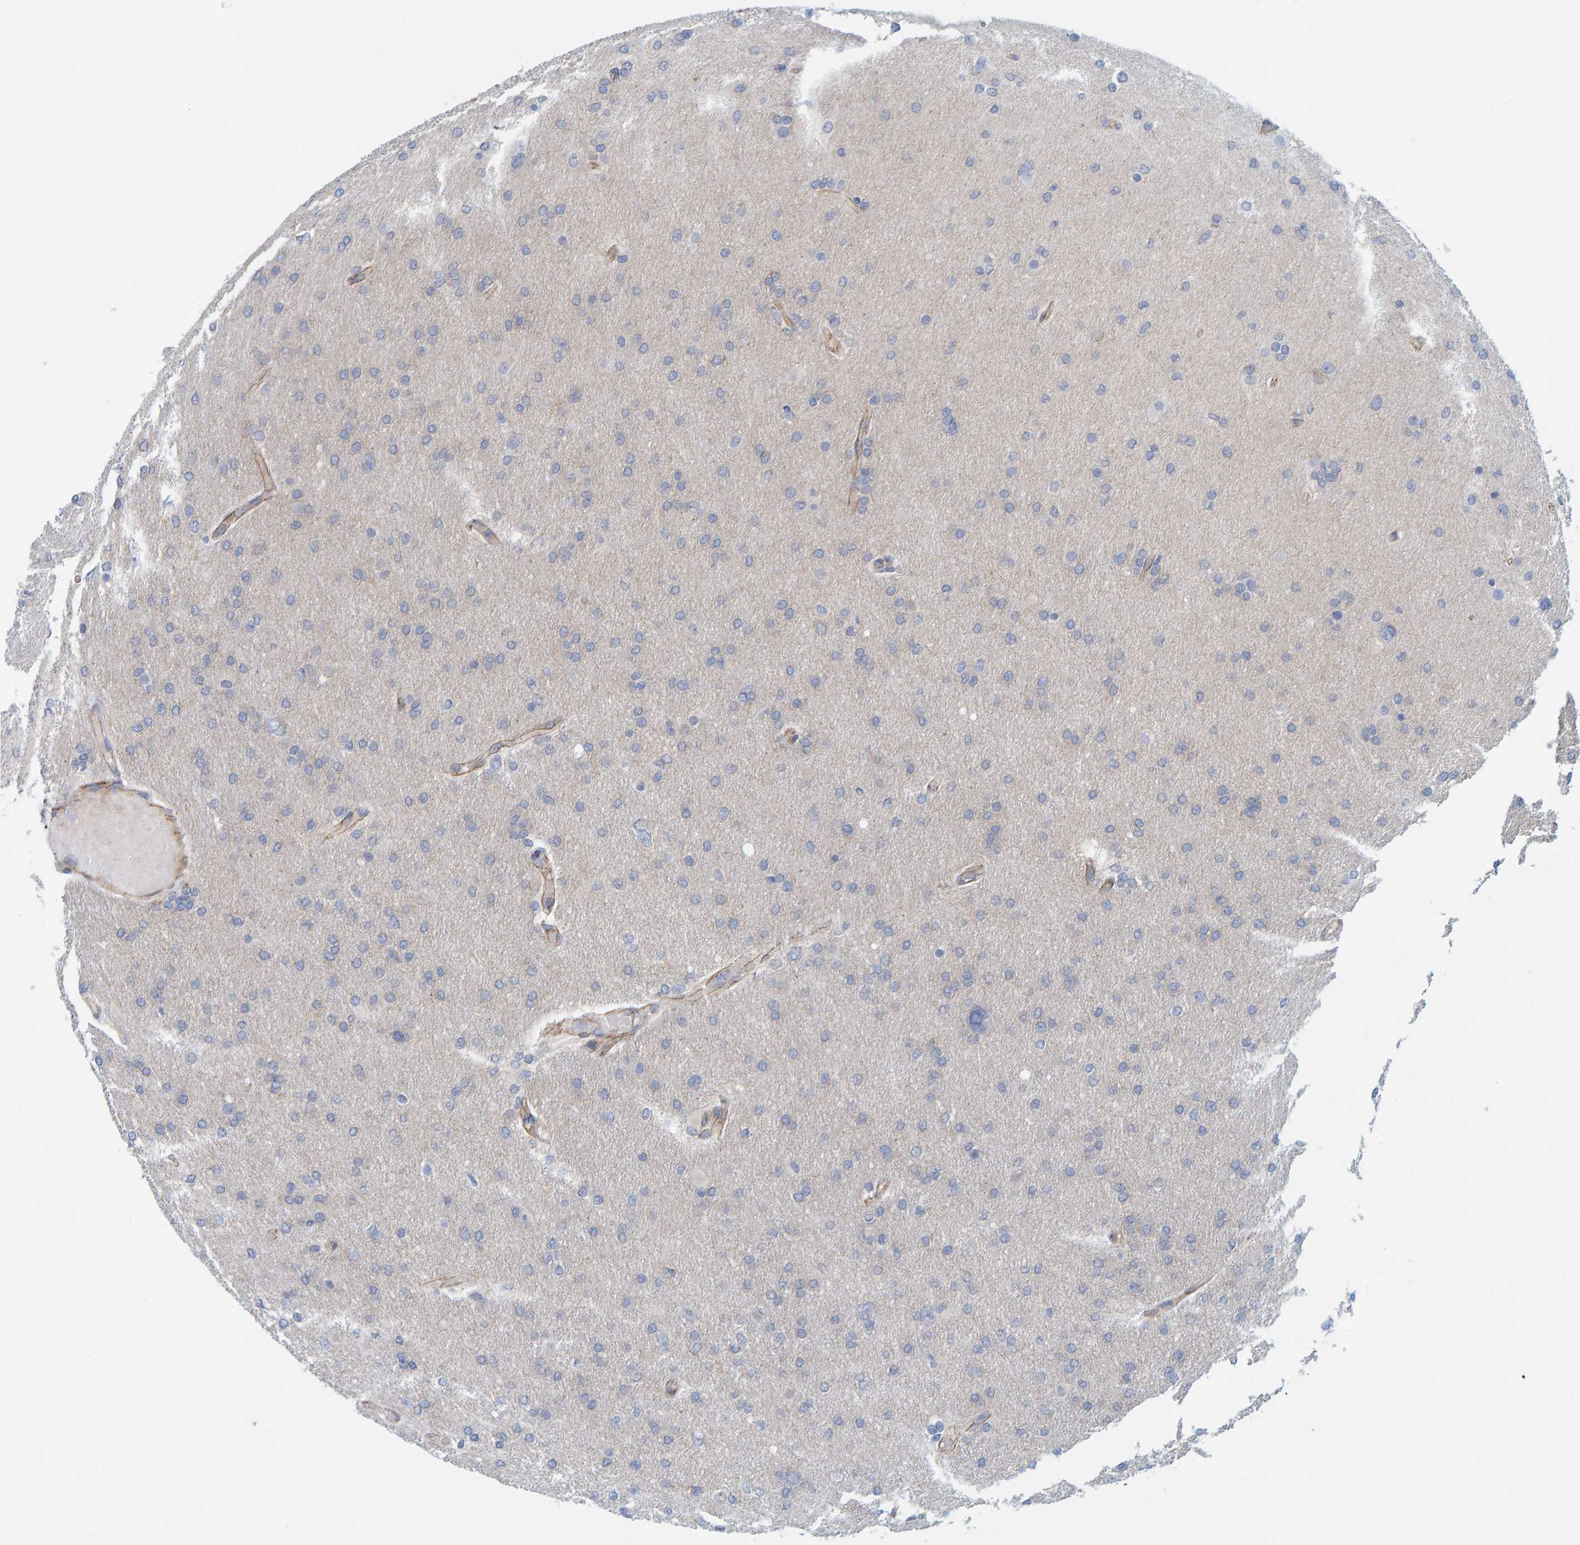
{"staining": {"intensity": "negative", "quantity": "none", "location": "none"}, "tissue": "glioma", "cell_type": "Tumor cells", "image_type": "cancer", "snomed": [{"axis": "morphology", "description": "Glioma, malignant, High grade"}, {"axis": "topography", "description": "Cerebral cortex"}], "caption": "Glioma was stained to show a protein in brown. There is no significant expression in tumor cells. (Brightfield microscopy of DAB immunohistochemistry (IHC) at high magnification).", "gene": "KRBA2", "patient": {"sex": "female", "age": 36}}